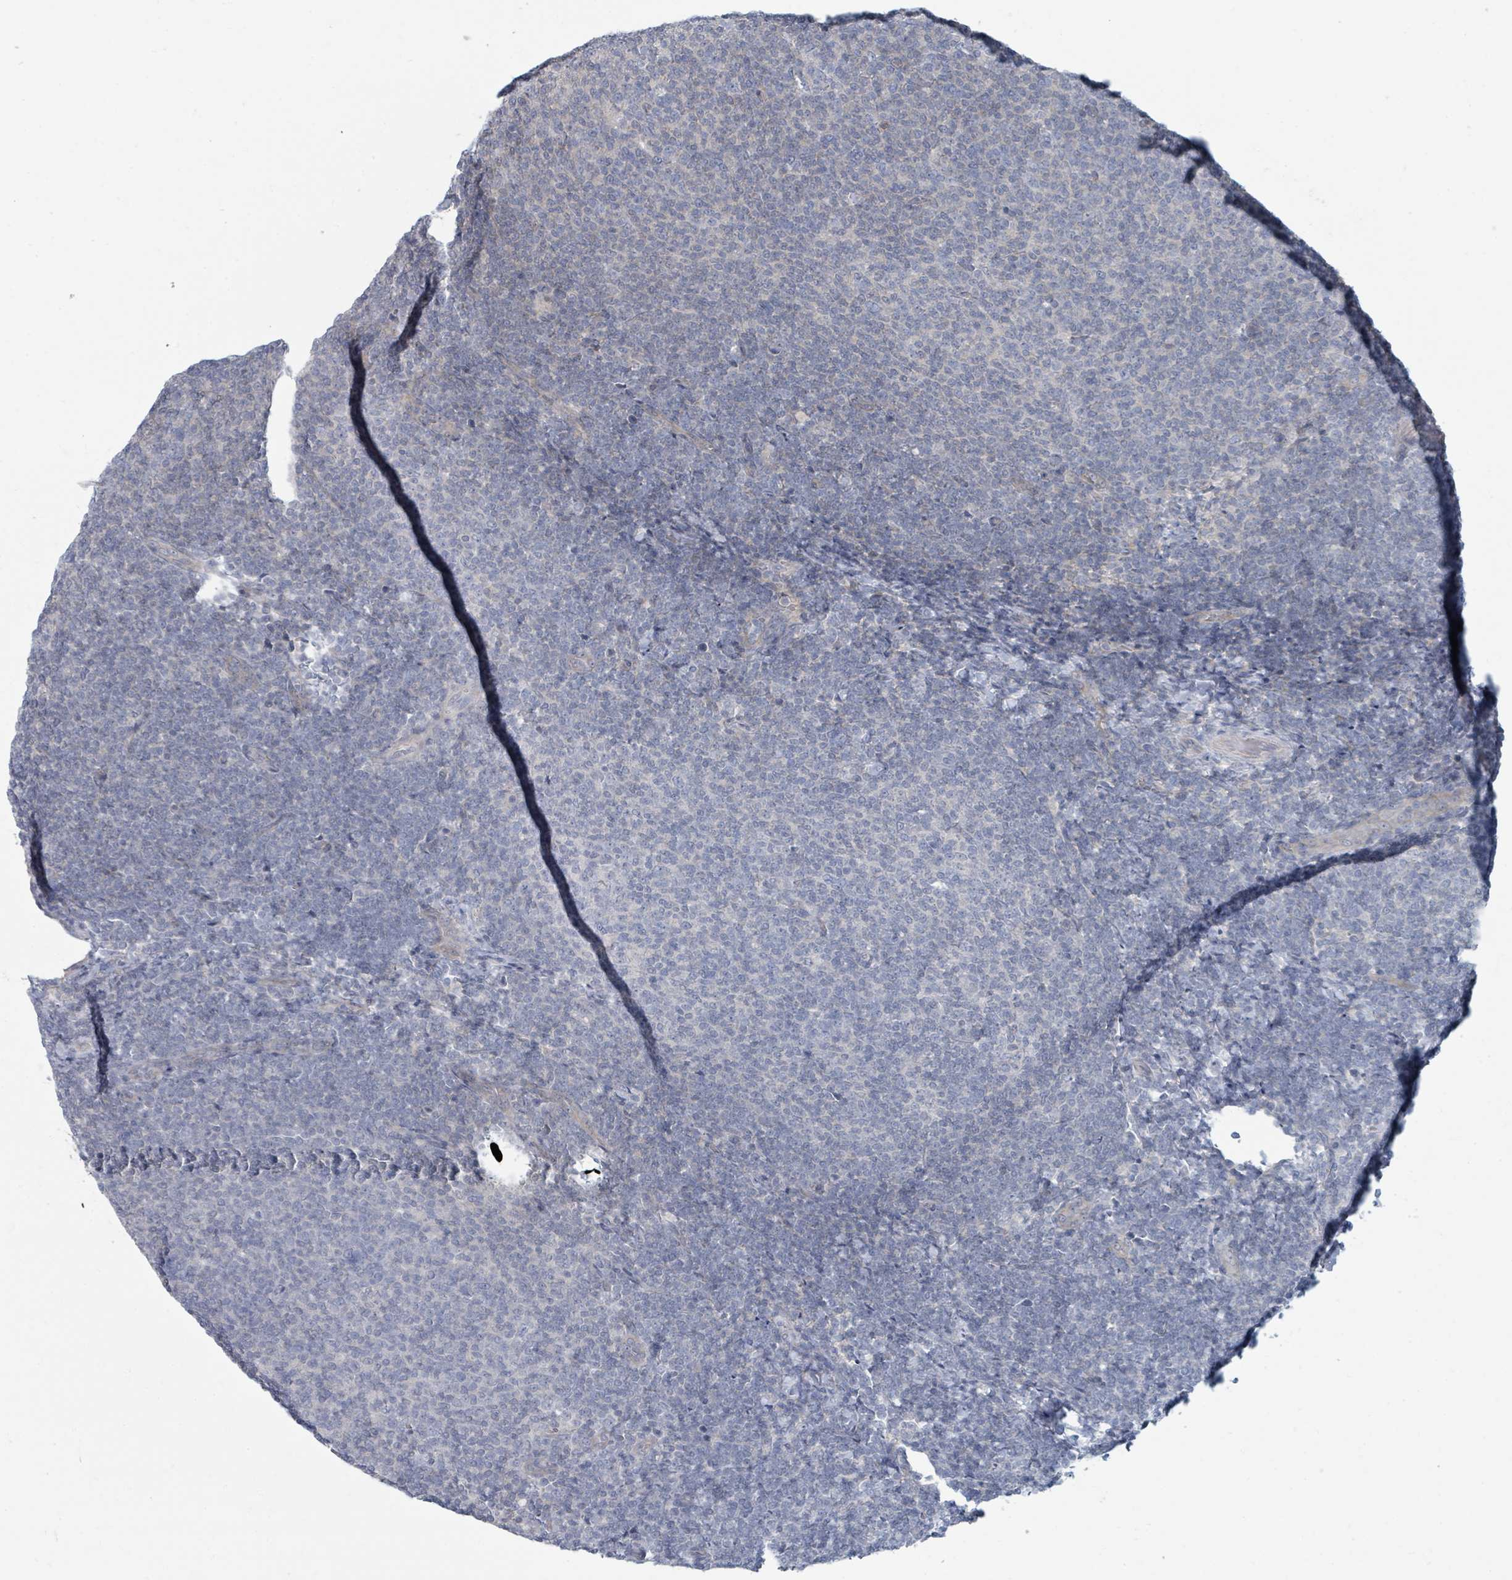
{"staining": {"intensity": "negative", "quantity": "none", "location": "none"}, "tissue": "lymphoma", "cell_type": "Tumor cells", "image_type": "cancer", "snomed": [{"axis": "morphology", "description": "Malignant lymphoma, non-Hodgkin's type, Low grade"}, {"axis": "topography", "description": "Lymph node"}], "caption": "Lymphoma stained for a protein using IHC reveals no expression tumor cells.", "gene": "SLC25A45", "patient": {"sex": "male", "age": 66}}